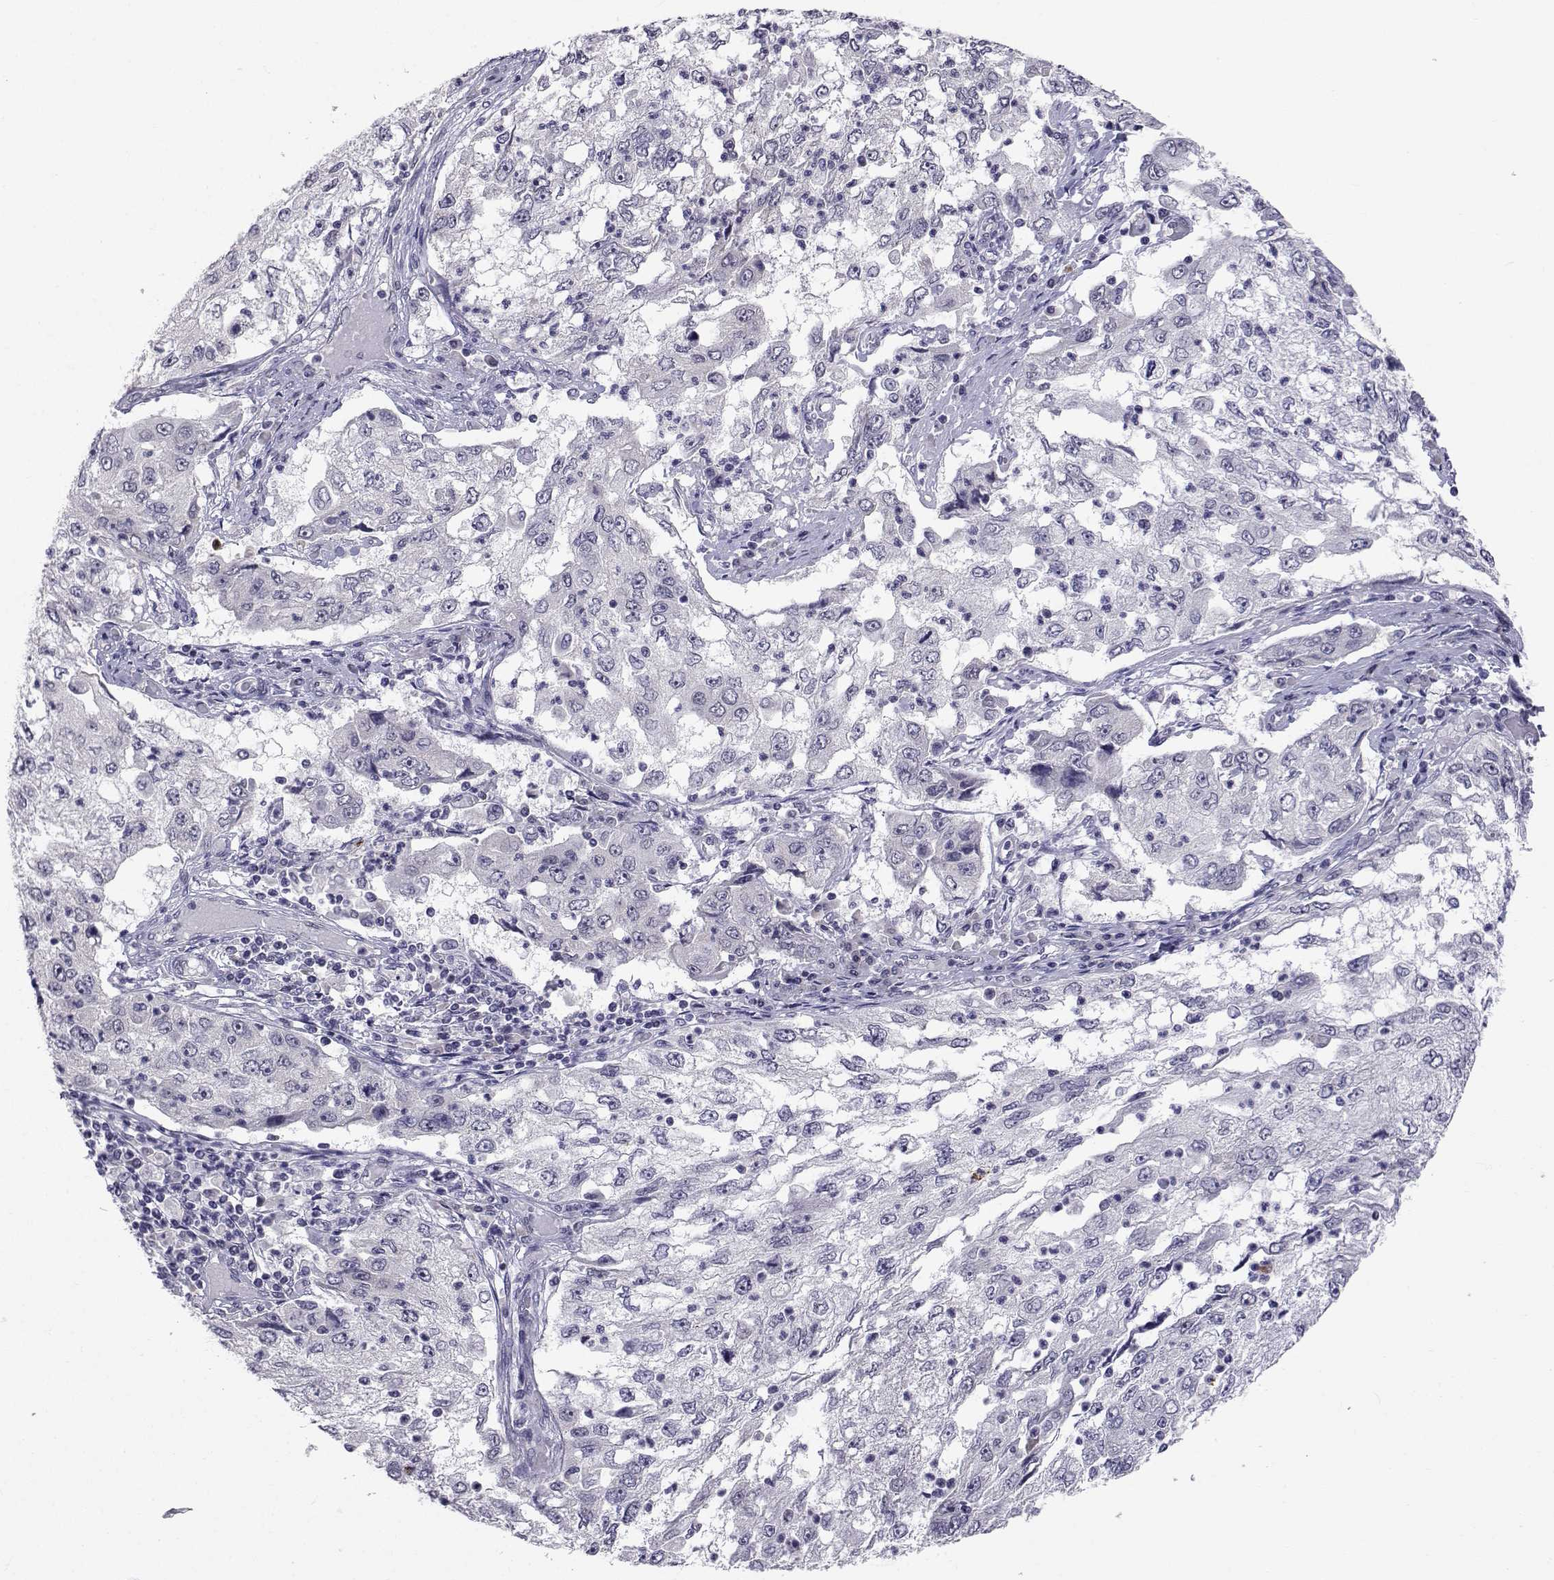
{"staining": {"intensity": "negative", "quantity": "none", "location": "none"}, "tissue": "cervical cancer", "cell_type": "Tumor cells", "image_type": "cancer", "snomed": [{"axis": "morphology", "description": "Squamous cell carcinoma, NOS"}, {"axis": "topography", "description": "Cervix"}], "caption": "Immunohistochemical staining of cervical cancer (squamous cell carcinoma) shows no significant staining in tumor cells.", "gene": "SLC6A3", "patient": {"sex": "female", "age": 36}}